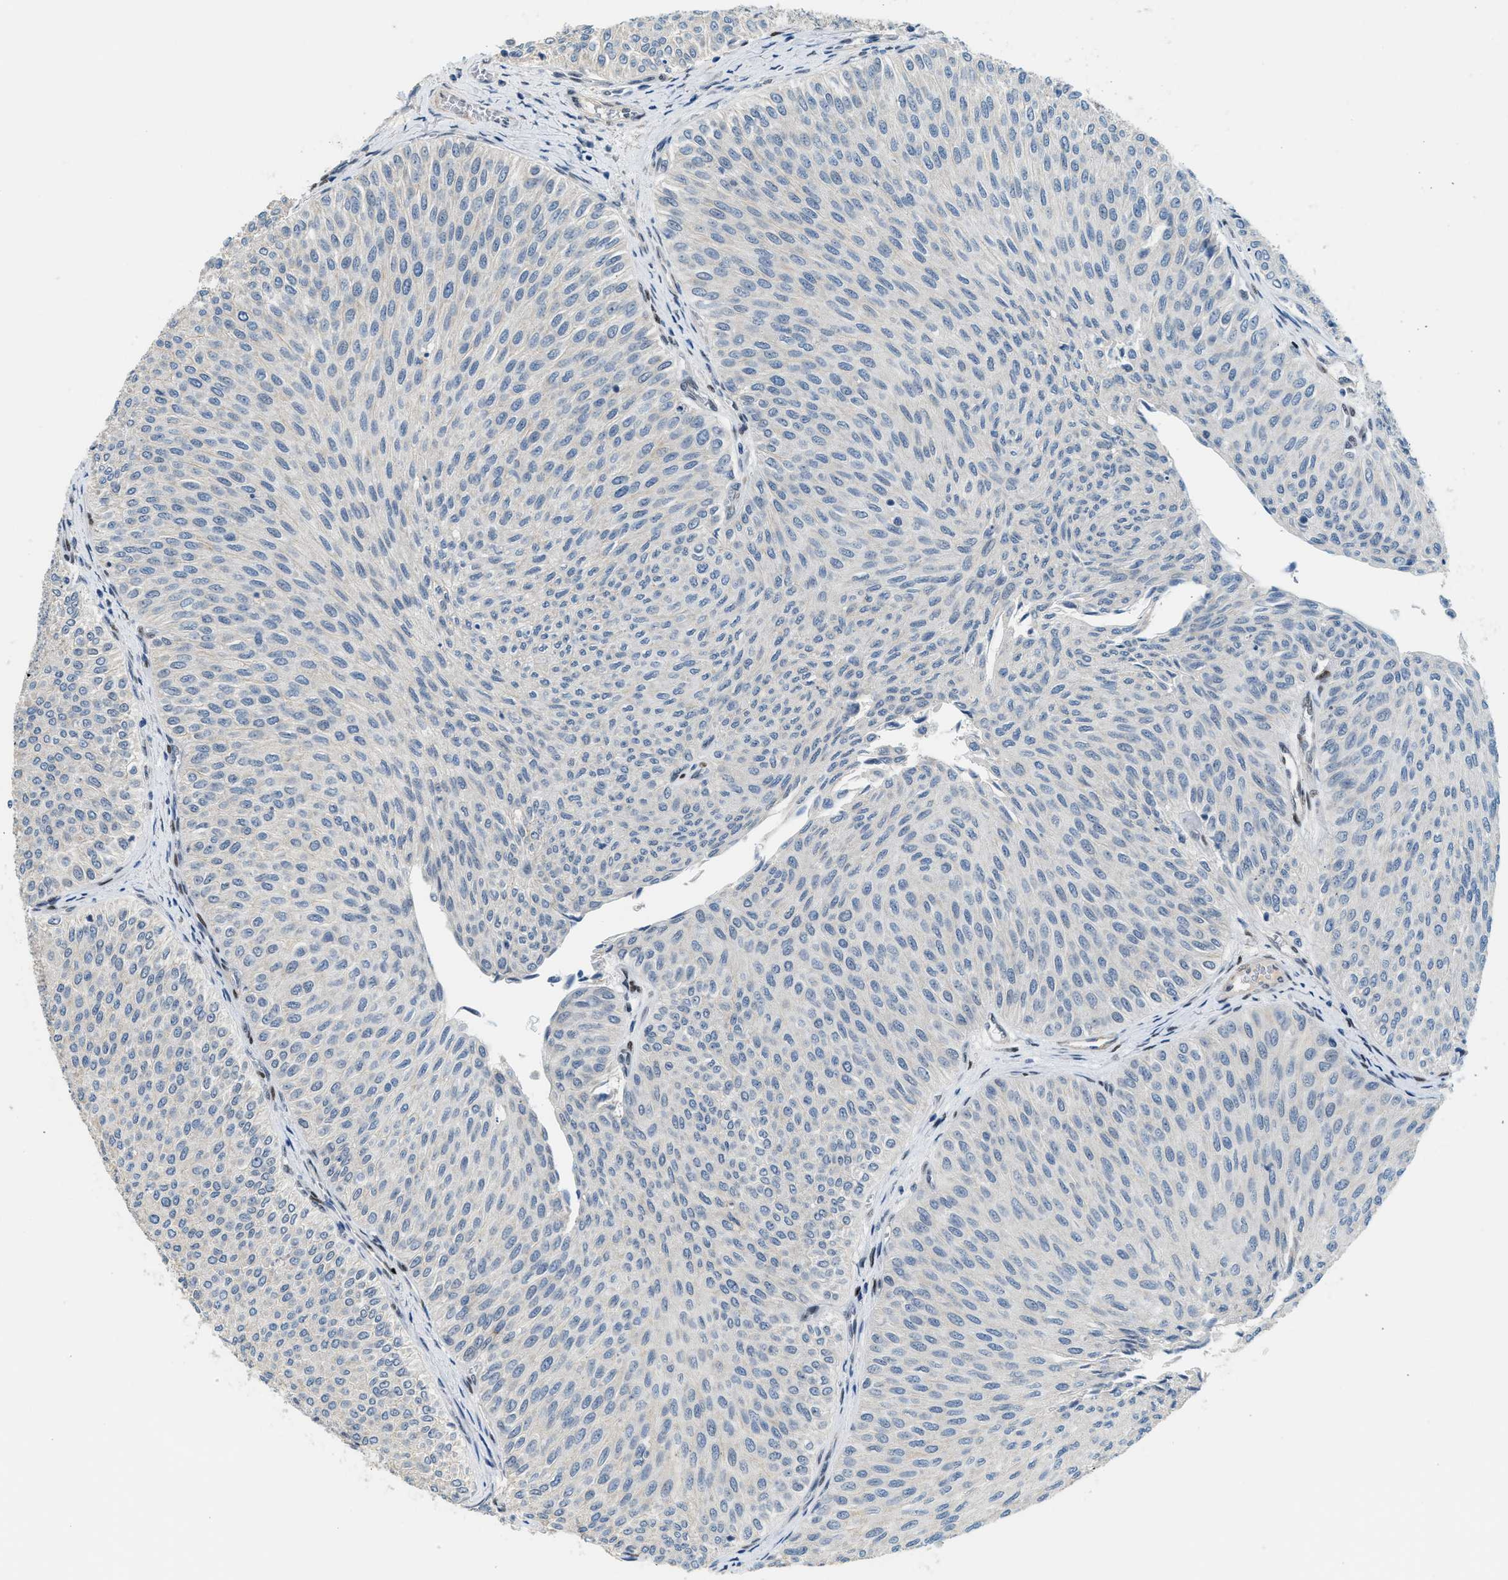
{"staining": {"intensity": "negative", "quantity": "none", "location": "none"}, "tissue": "urothelial cancer", "cell_type": "Tumor cells", "image_type": "cancer", "snomed": [{"axis": "morphology", "description": "Urothelial carcinoma, Low grade"}, {"axis": "topography", "description": "Urinary bladder"}], "caption": "IHC of urothelial cancer exhibits no positivity in tumor cells.", "gene": "ZBTB20", "patient": {"sex": "male", "age": 78}}